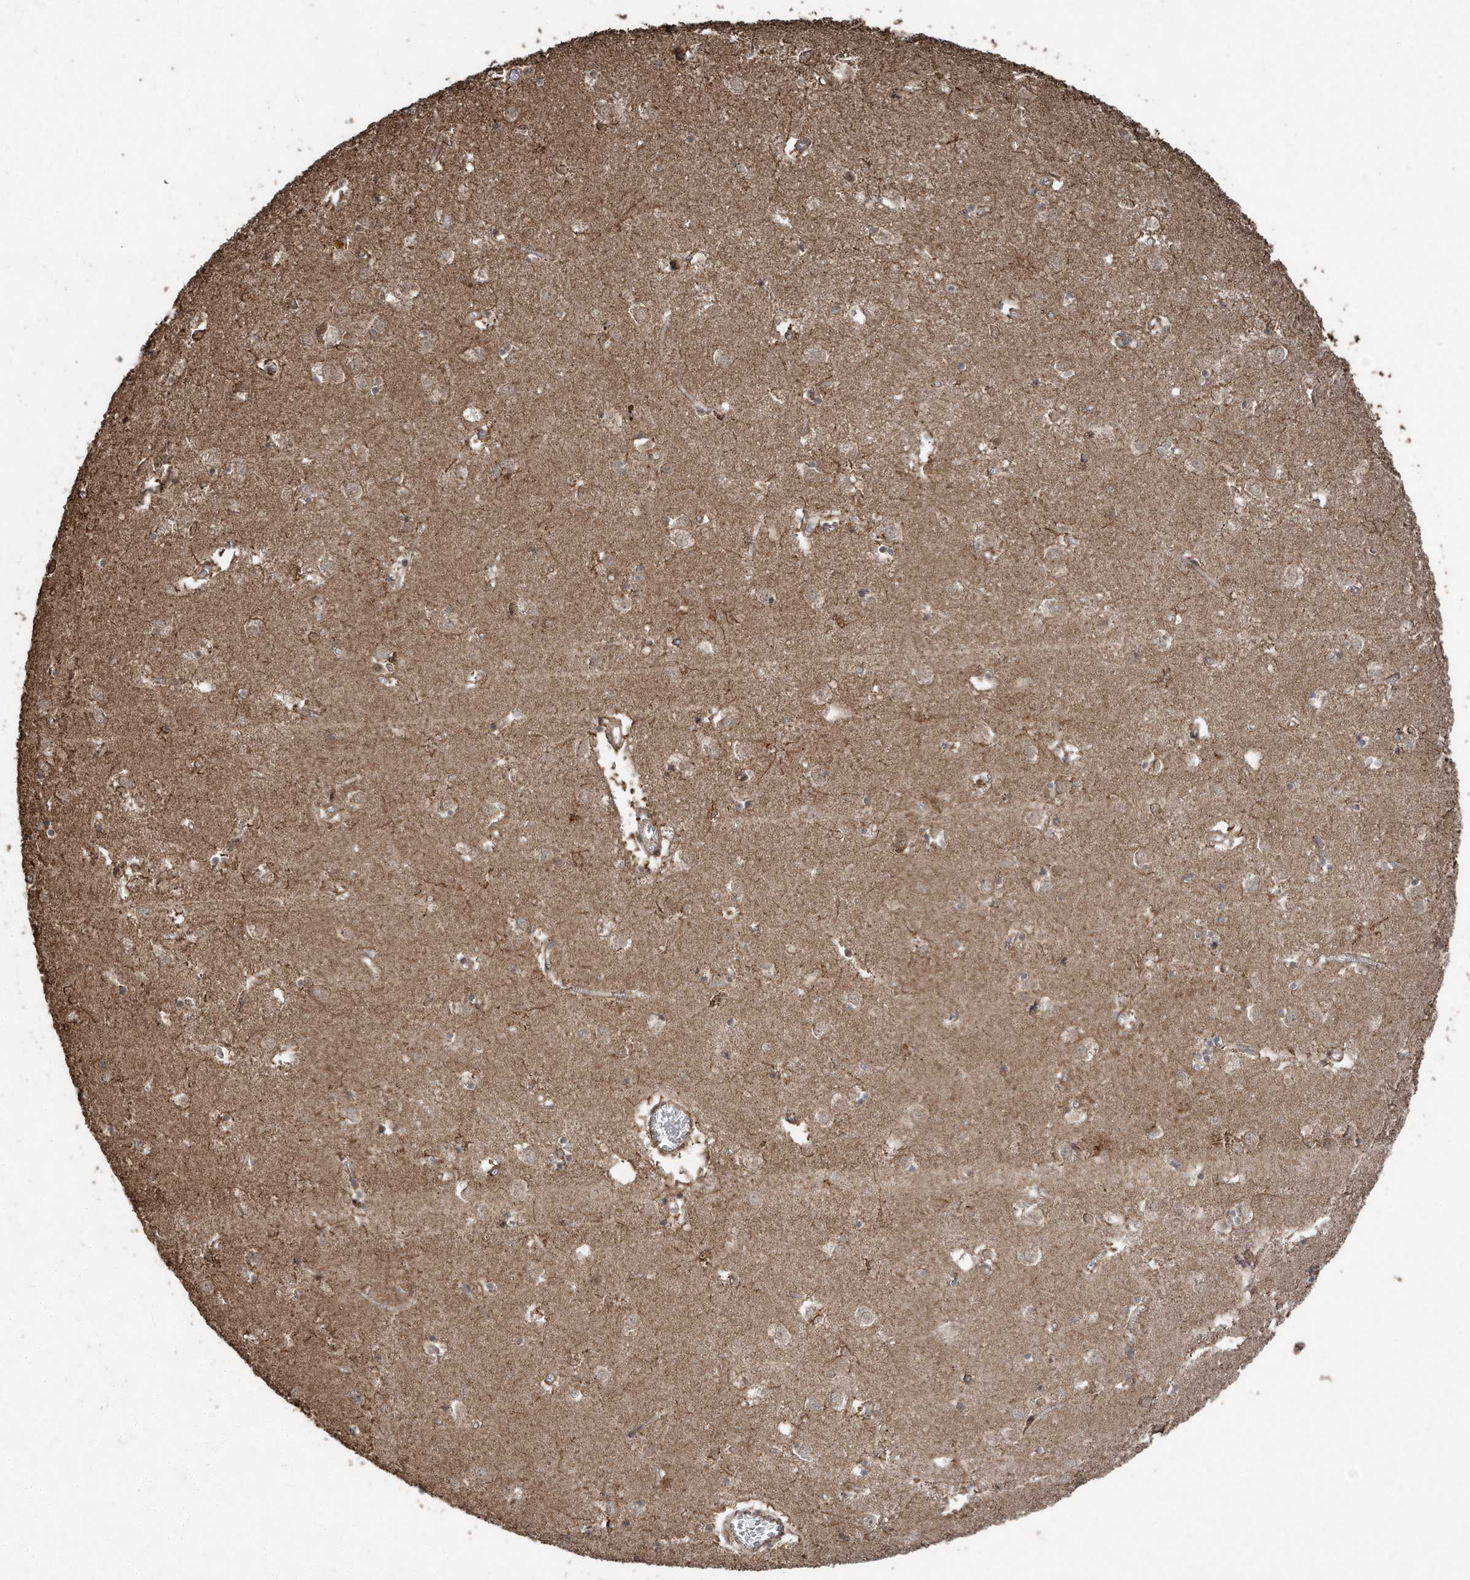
{"staining": {"intensity": "moderate", "quantity": "<25%", "location": "cytoplasmic/membranous,nuclear"}, "tissue": "caudate", "cell_type": "Glial cells", "image_type": "normal", "snomed": [{"axis": "morphology", "description": "Normal tissue, NOS"}, {"axis": "topography", "description": "Lateral ventricle wall"}], "caption": "Glial cells show low levels of moderate cytoplasmic/membranous,nuclear expression in about <25% of cells in normal human caudate. The staining was performed using DAB, with brown indicating positive protein expression. Nuclei are stained blue with hematoxylin.", "gene": "PAXBP1", "patient": {"sex": "male", "age": 70}}